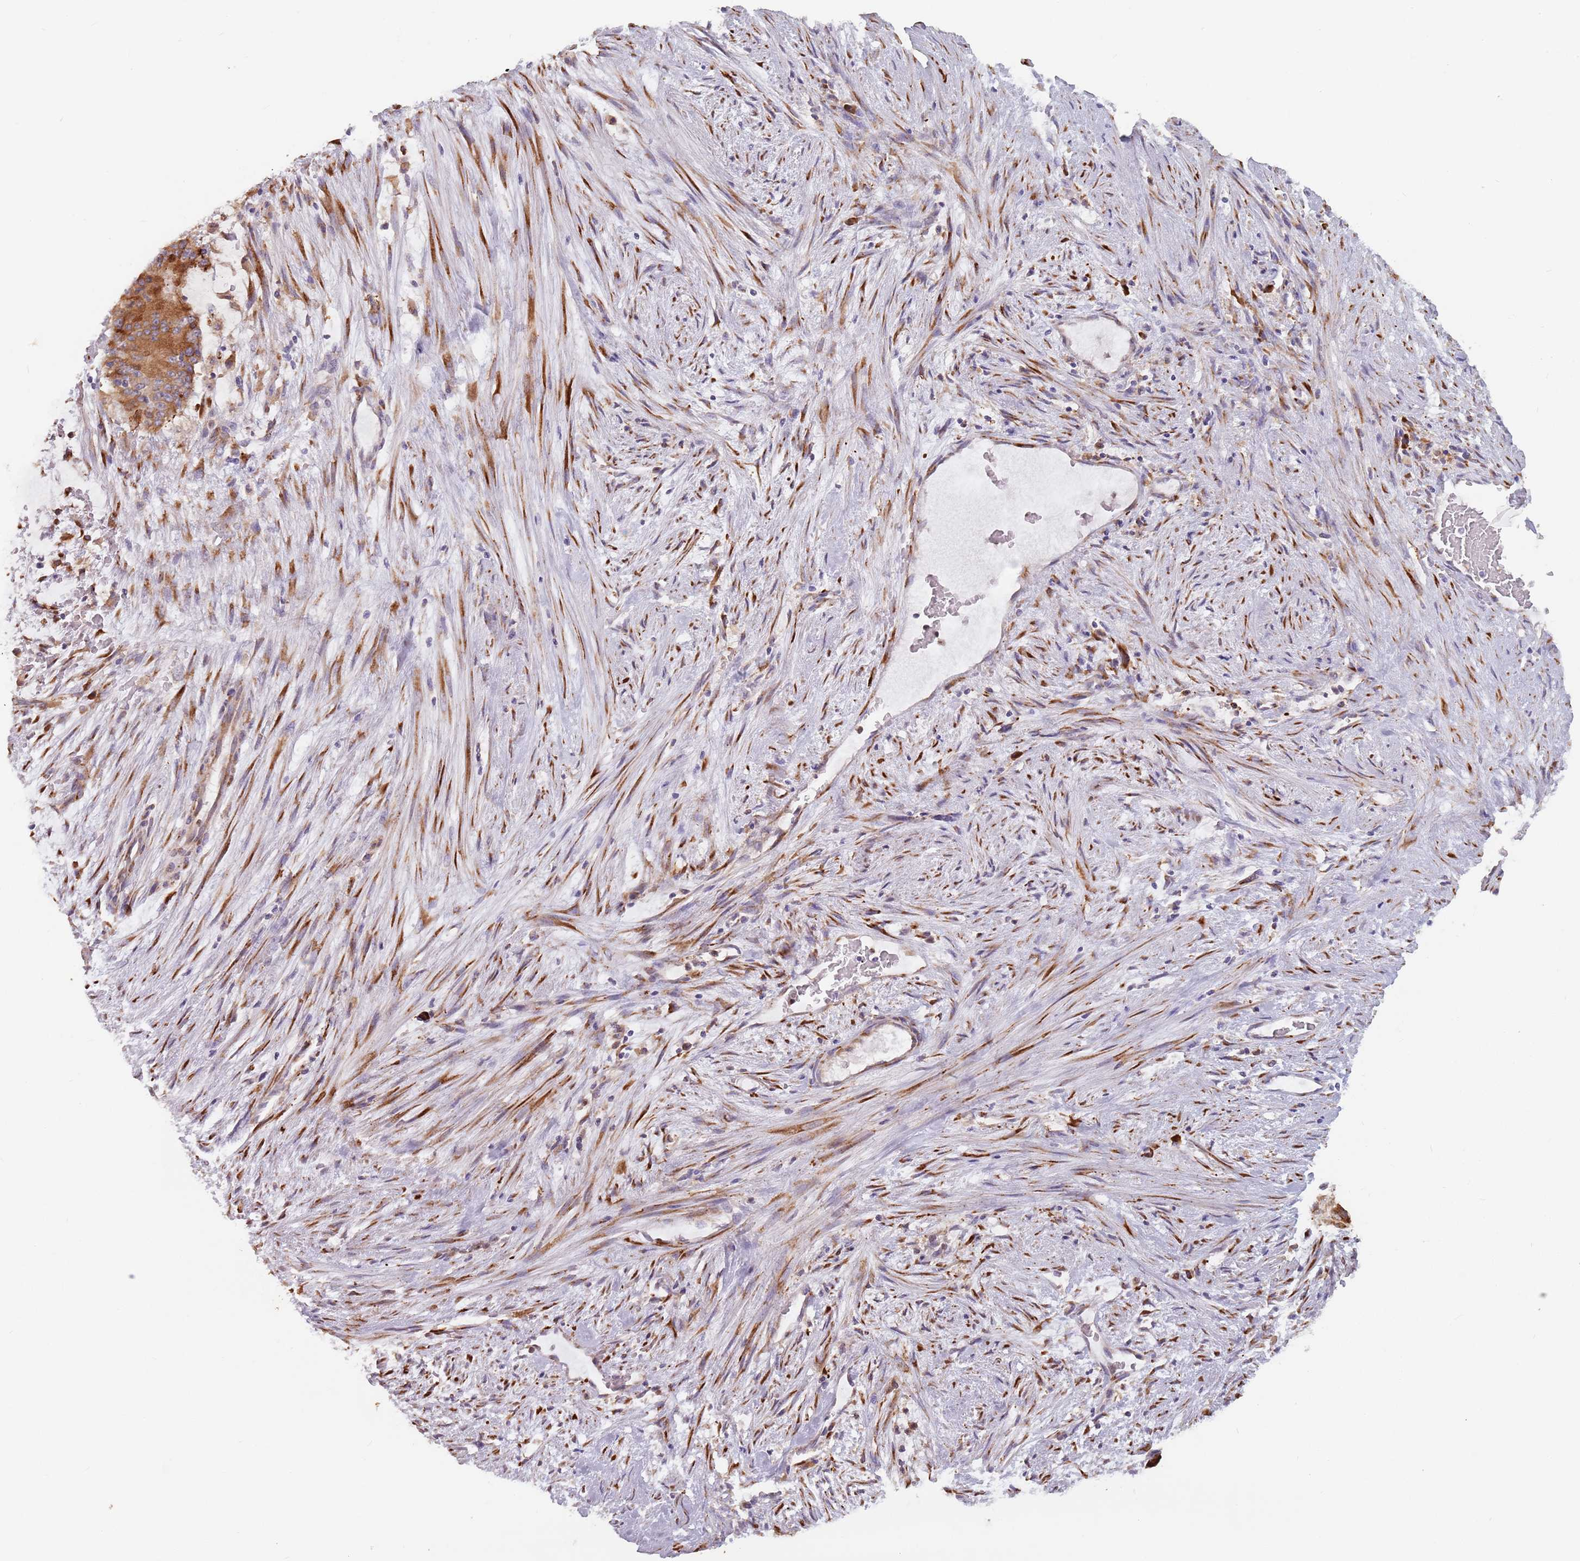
{"staining": {"intensity": "strong", "quantity": ">75%", "location": "cytoplasmic/membranous"}, "tissue": "liver cancer", "cell_type": "Tumor cells", "image_type": "cancer", "snomed": [{"axis": "morphology", "description": "Normal tissue, NOS"}, {"axis": "morphology", "description": "Cholangiocarcinoma"}, {"axis": "topography", "description": "Liver"}, {"axis": "topography", "description": "Peripheral nerve tissue"}], "caption": "An image showing strong cytoplasmic/membranous staining in approximately >75% of tumor cells in liver cancer, as visualized by brown immunohistochemical staining.", "gene": "RPS9", "patient": {"sex": "female", "age": 73}}